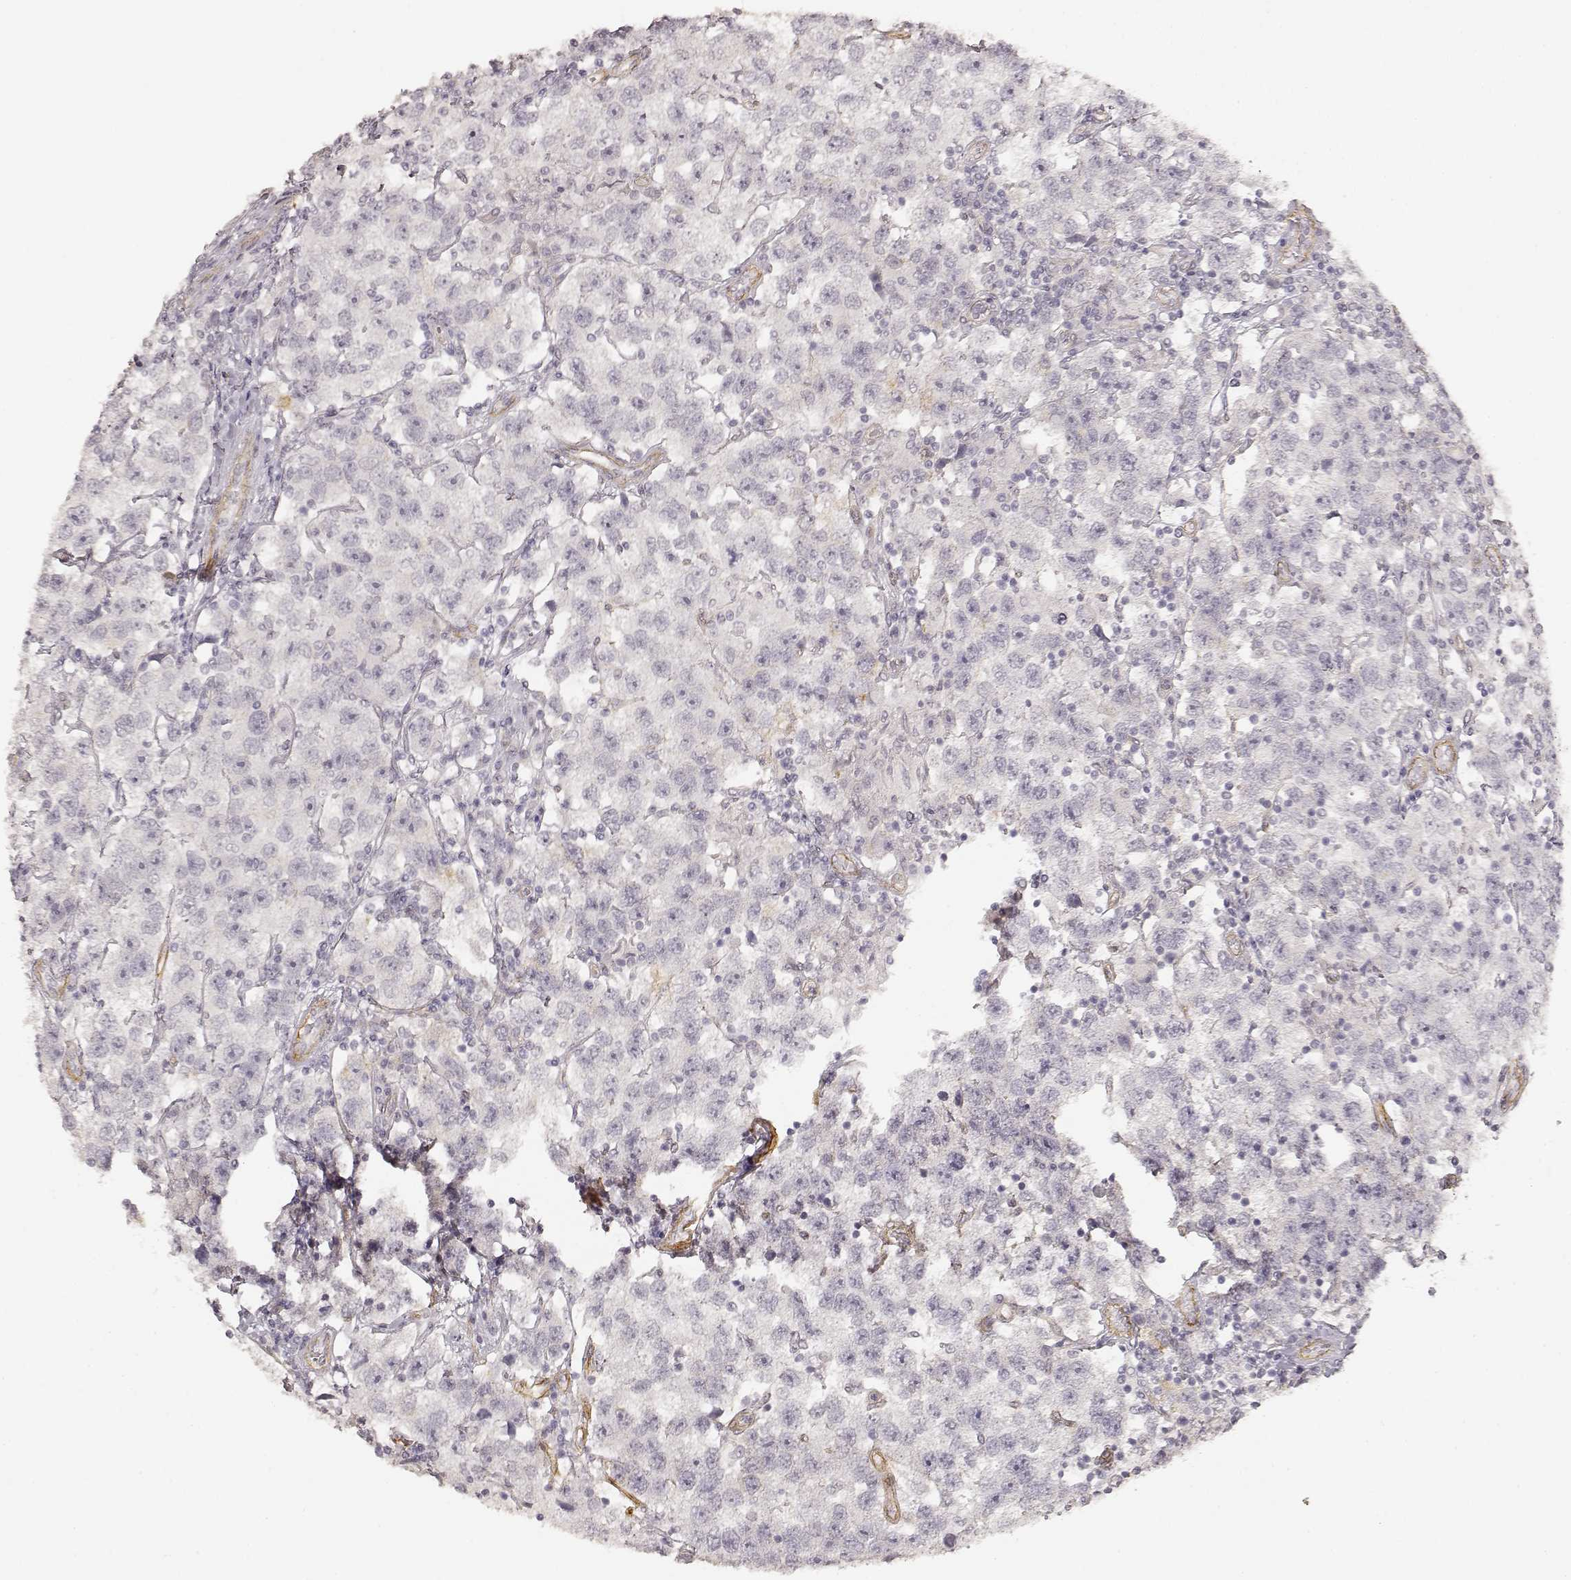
{"staining": {"intensity": "negative", "quantity": "none", "location": "none"}, "tissue": "testis cancer", "cell_type": "Tumor cells", "image_type": "cancer", "snomed": [{"axis": "morphology", "description": "Seminoma, NOS"}, {"axis": "topography", "description": "Testis"}], "caption": "This micrograph is of testis cancer (seminoma) stained with immunohistochemistry (IHC) to label a protein in brown with the nuclei are counter-stained blue. There is no staining in tumor cells.", "gene": "LAMA4", "patient": {"sex": "male", "age": 26}}